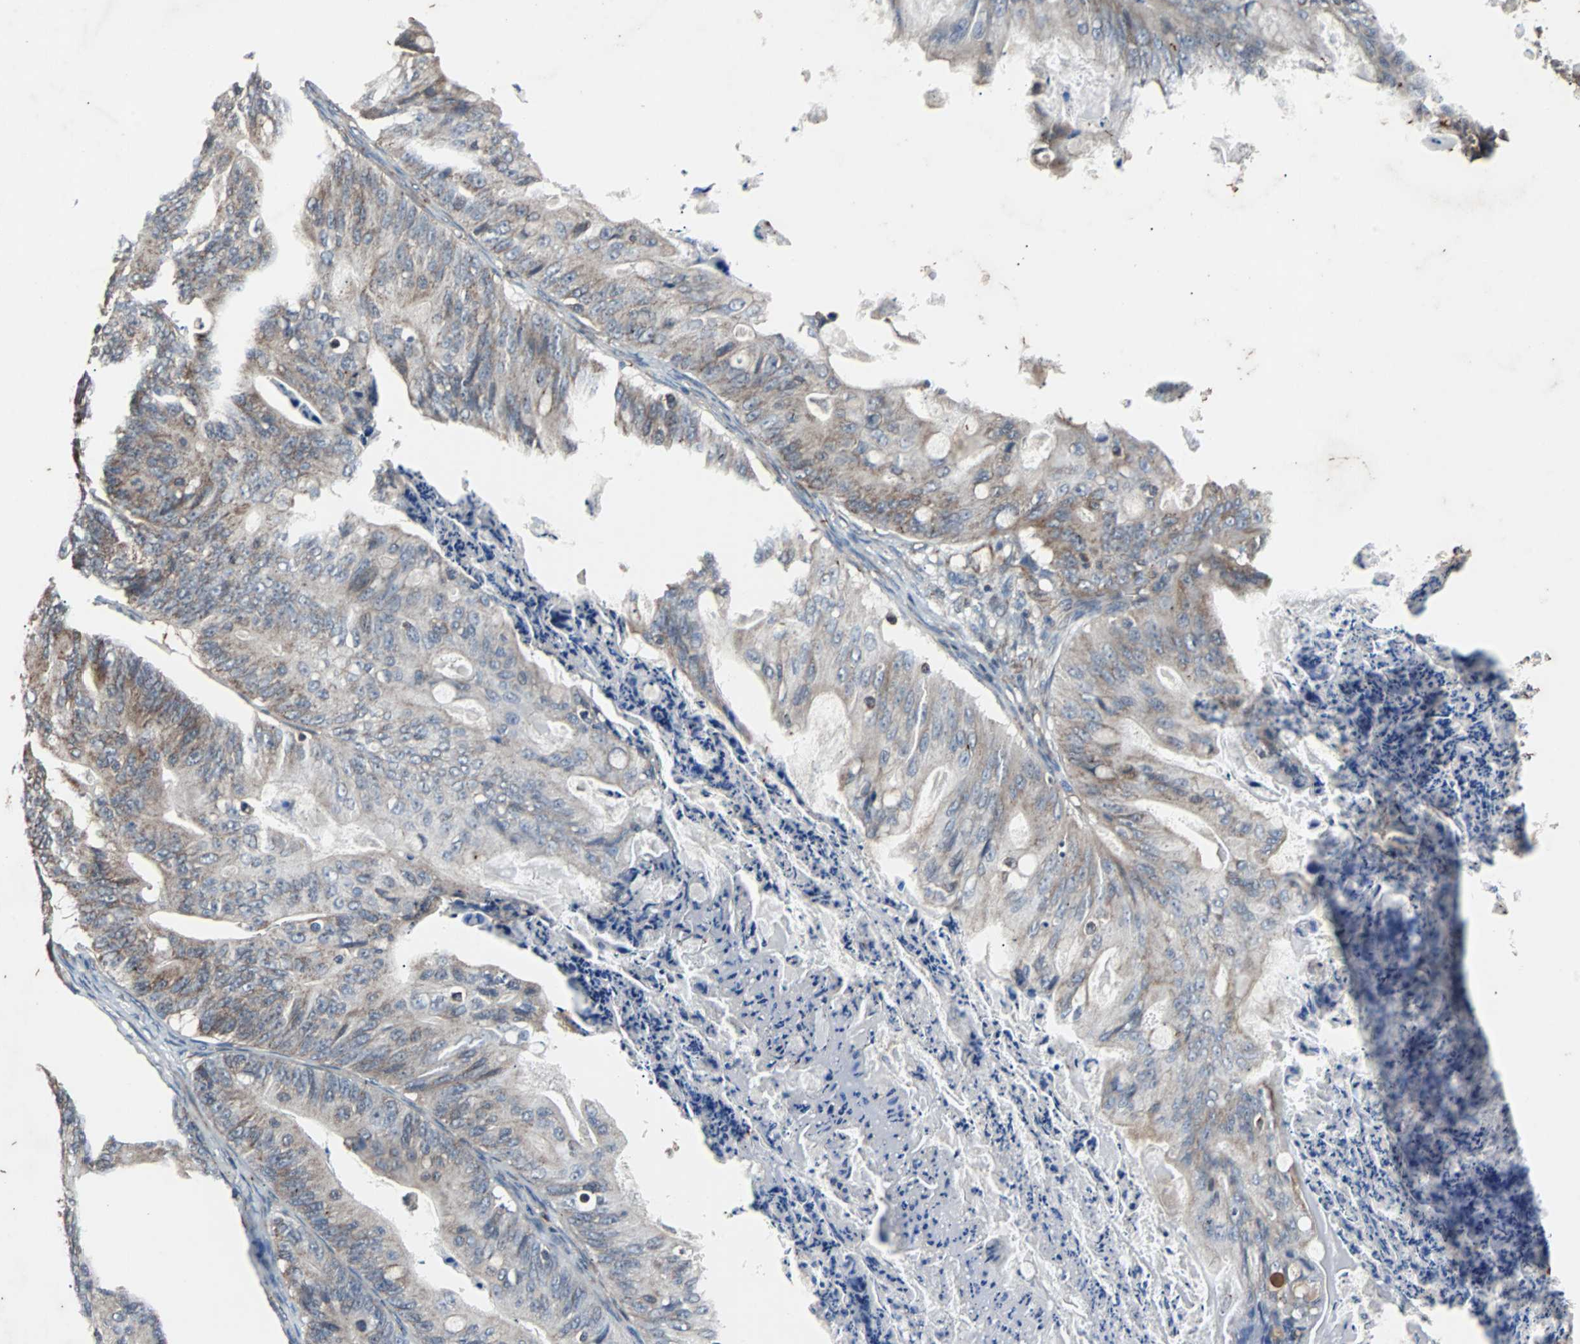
{"staining": {"intensity": "weak", "quantity": "25%-75%", "location": "cytoplasmic/membranous"}, "tissue": "ovarian cancer", "cell_type": "Tumor cells", "image_type": "cancer", "snomed": [{"axis": "morphology", "description": "Cystadenocarcinoma, mucinous, NOS"}, {"axis": "topography", "description": "Ovary"}], "caption": "About 25%-75% of tumor cells in human ovarian cancer reveal weak cytoplasmic/membranous protein positivity as visualized by brown immunohistochemical staining.", "gene": "ACTR3", "patient": {"sex": "female", "age": 36}}